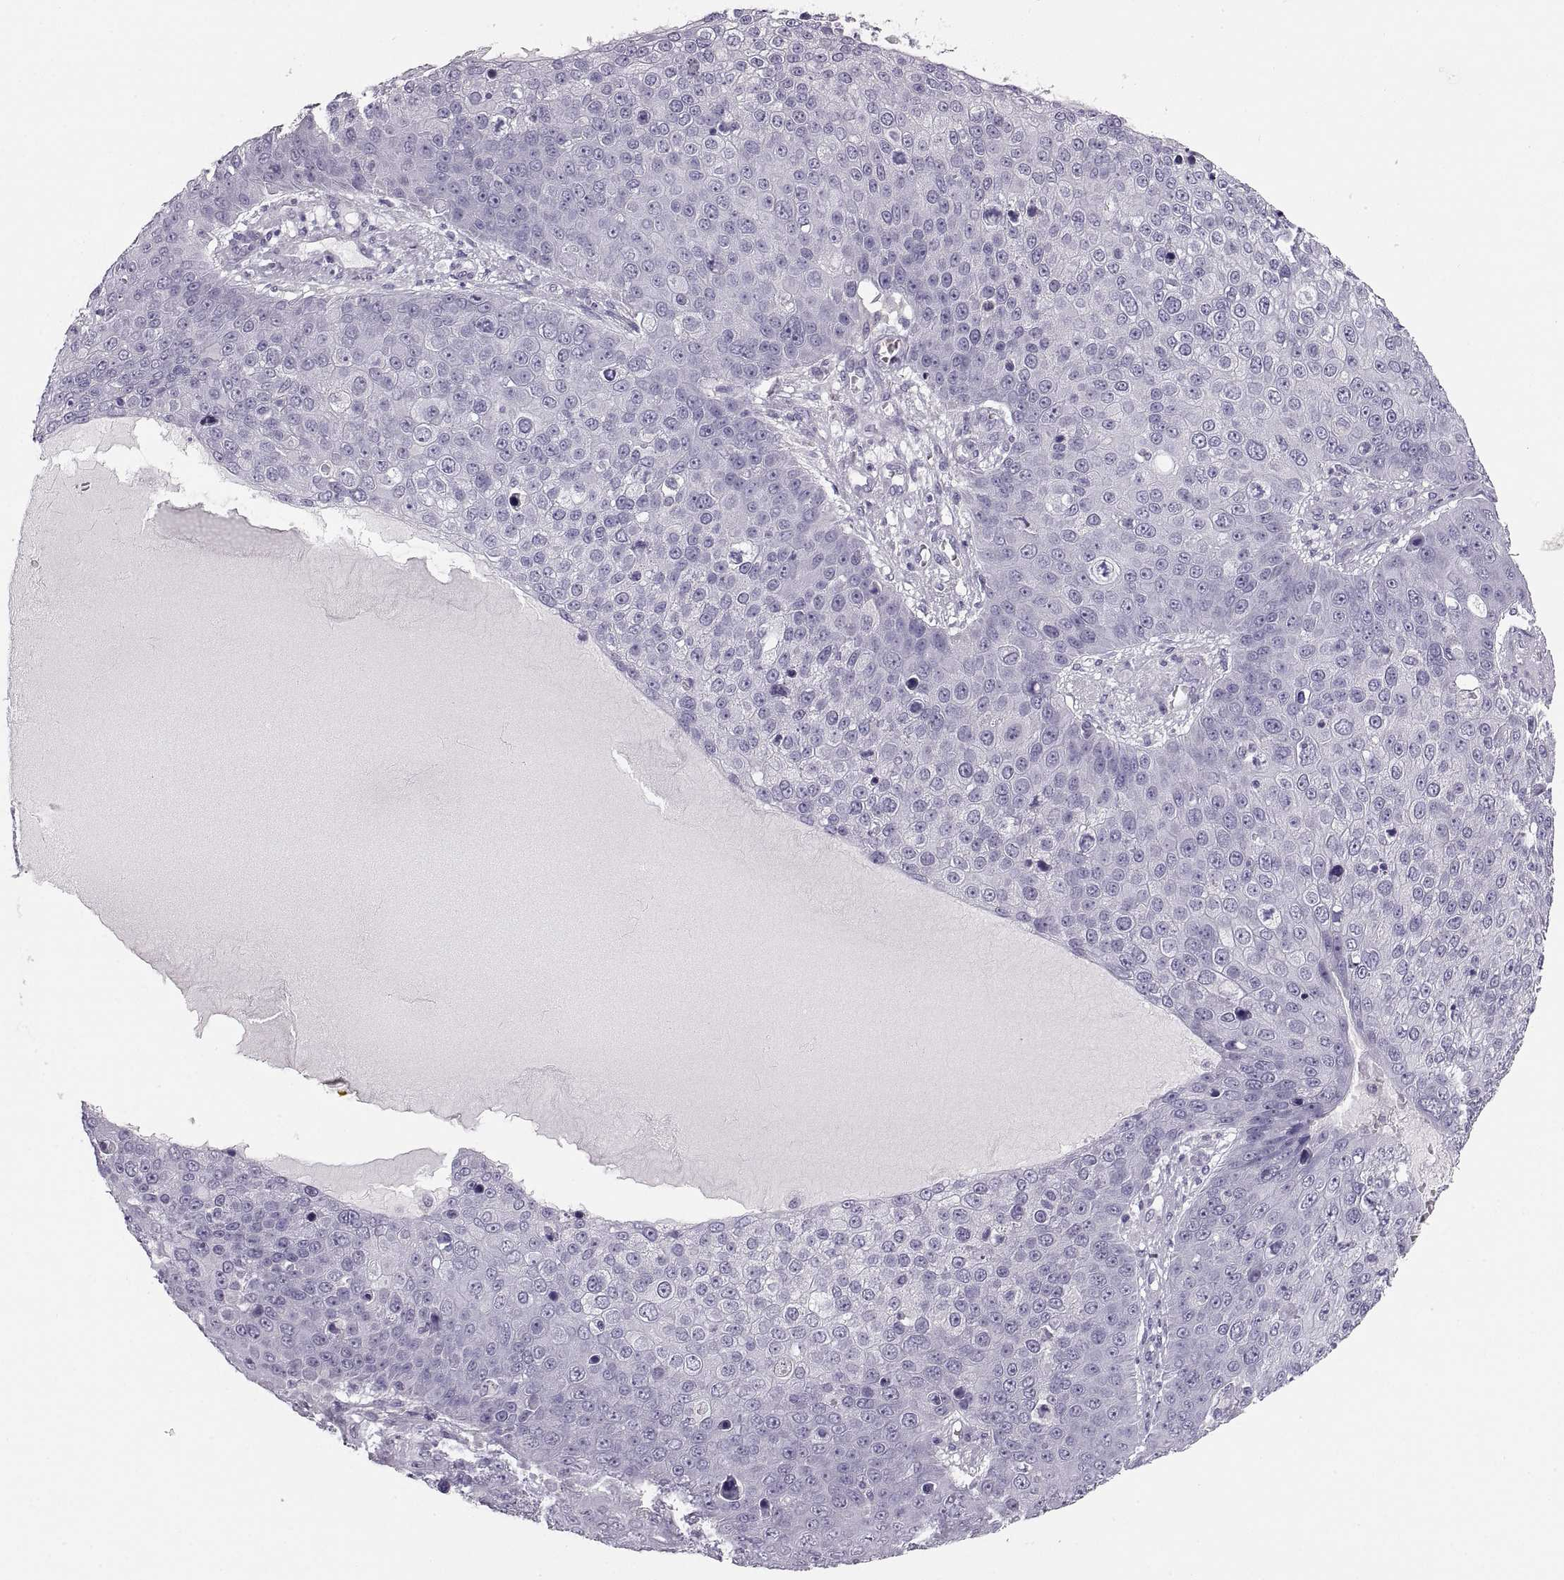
{"staining": {"intensity": "negative", "quantity": "none", "location": "none"}, "tissue": "skin cancer", "cell_type": "Tumor cells", "image_type": "cancer", "snomed": [{"axis": "morphology", "description": "Squamous cell carcinoma, NOS"}, {"axis": "topography", "description": "Skin"}], "caption": "Human skin cancer stained for a protein using IHC exhibits no expression in tumor cells.", "gene": "MILR1", "patient": {"sex": "male", "age": 71}}